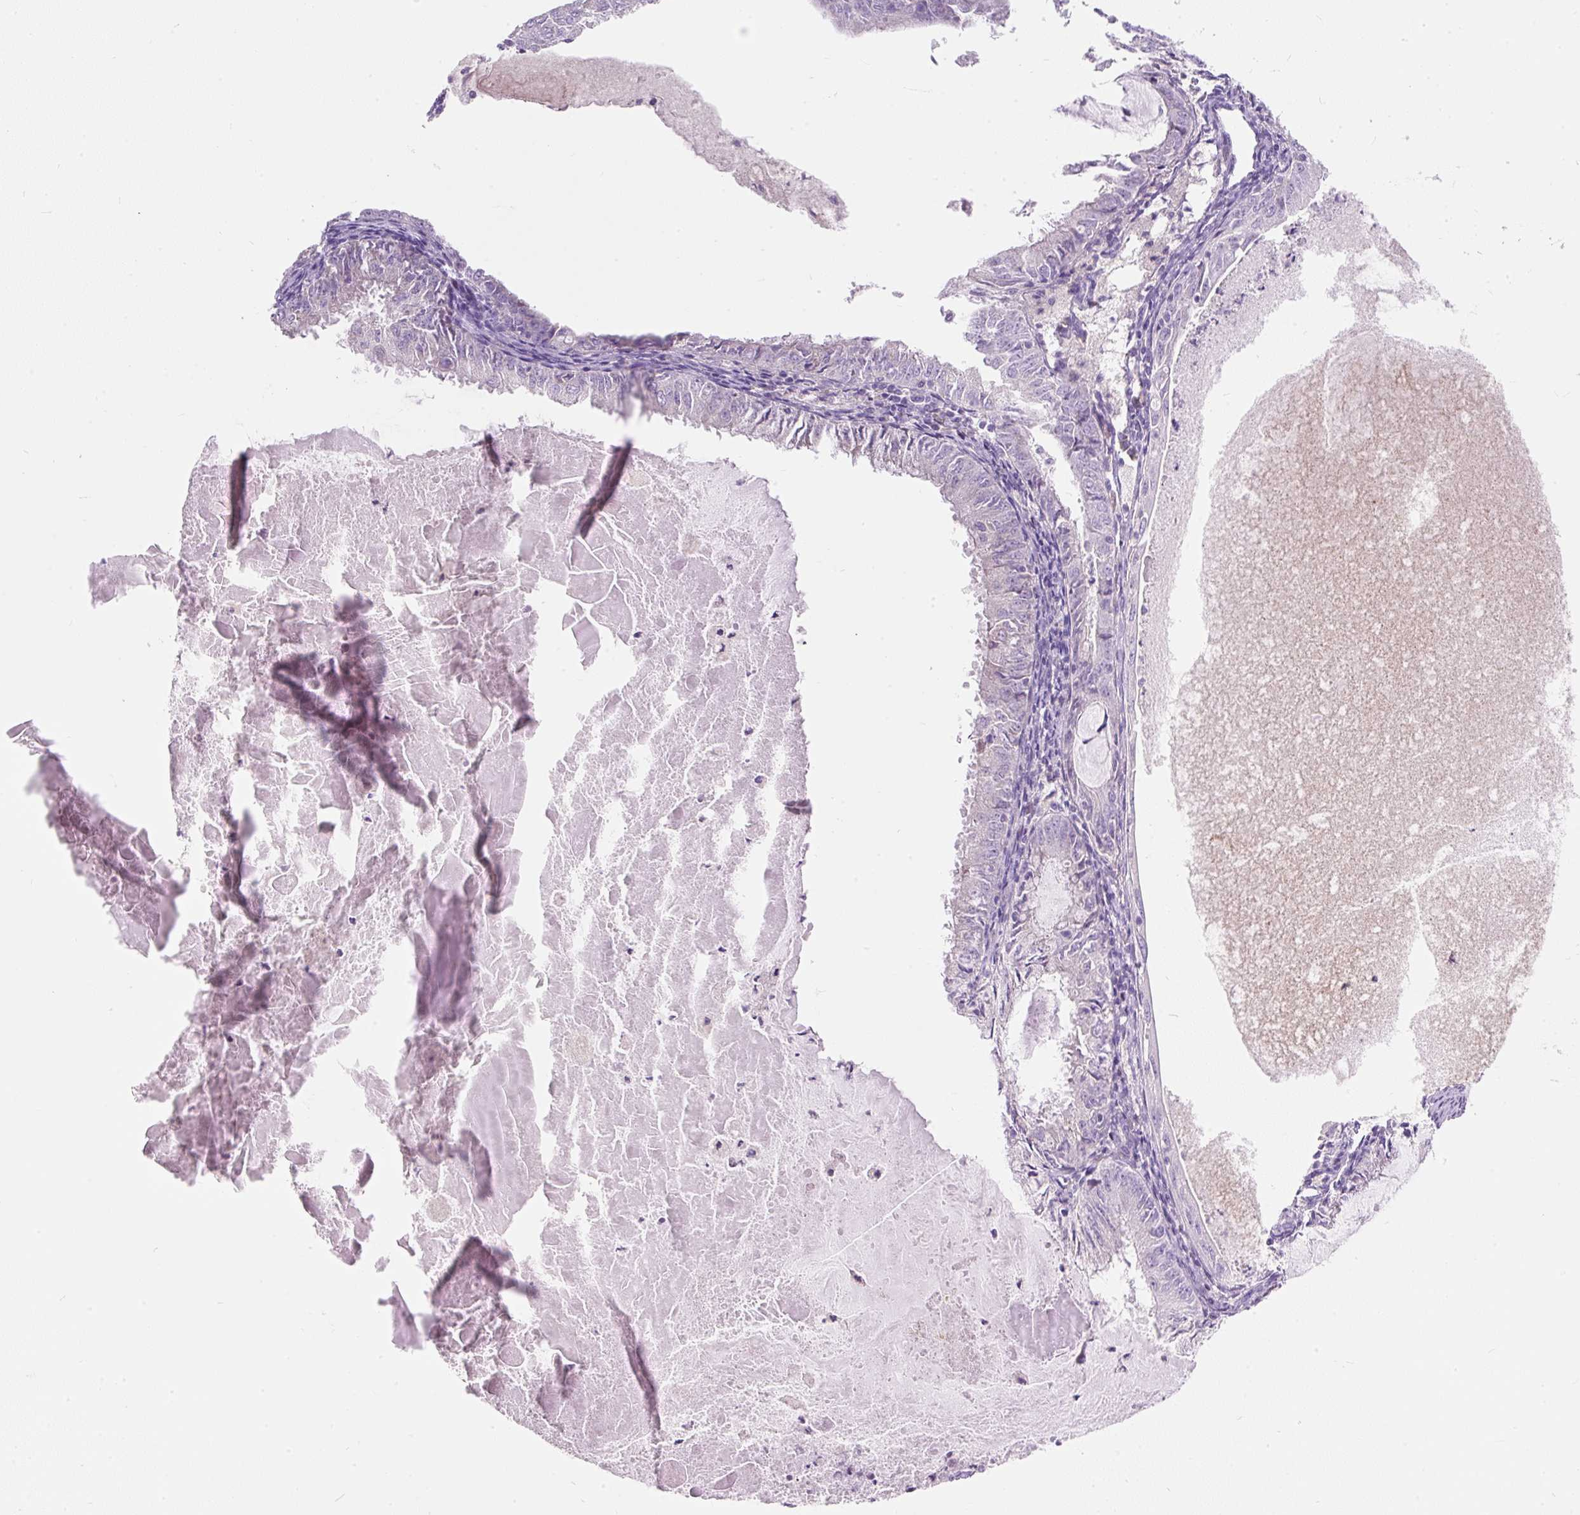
{"staining": {"intensity": "negative", "quantity": "none", "location": "none"}, "tissue": "endometrial cancer", "cell_type": "Tumor cells", "image_type": "cancer", "snomed": [{"axis": "morphology", "description": "Adenocarcinoma, NOS"}, {"axis": "topography", "description": "Endometrium"}], "caption": "Tumor cells show no significant protein staining in endometrial cancer (adenocarcinoma).", "gene": "SUSD5", "patient": {"sex": "female", "age": 57}}